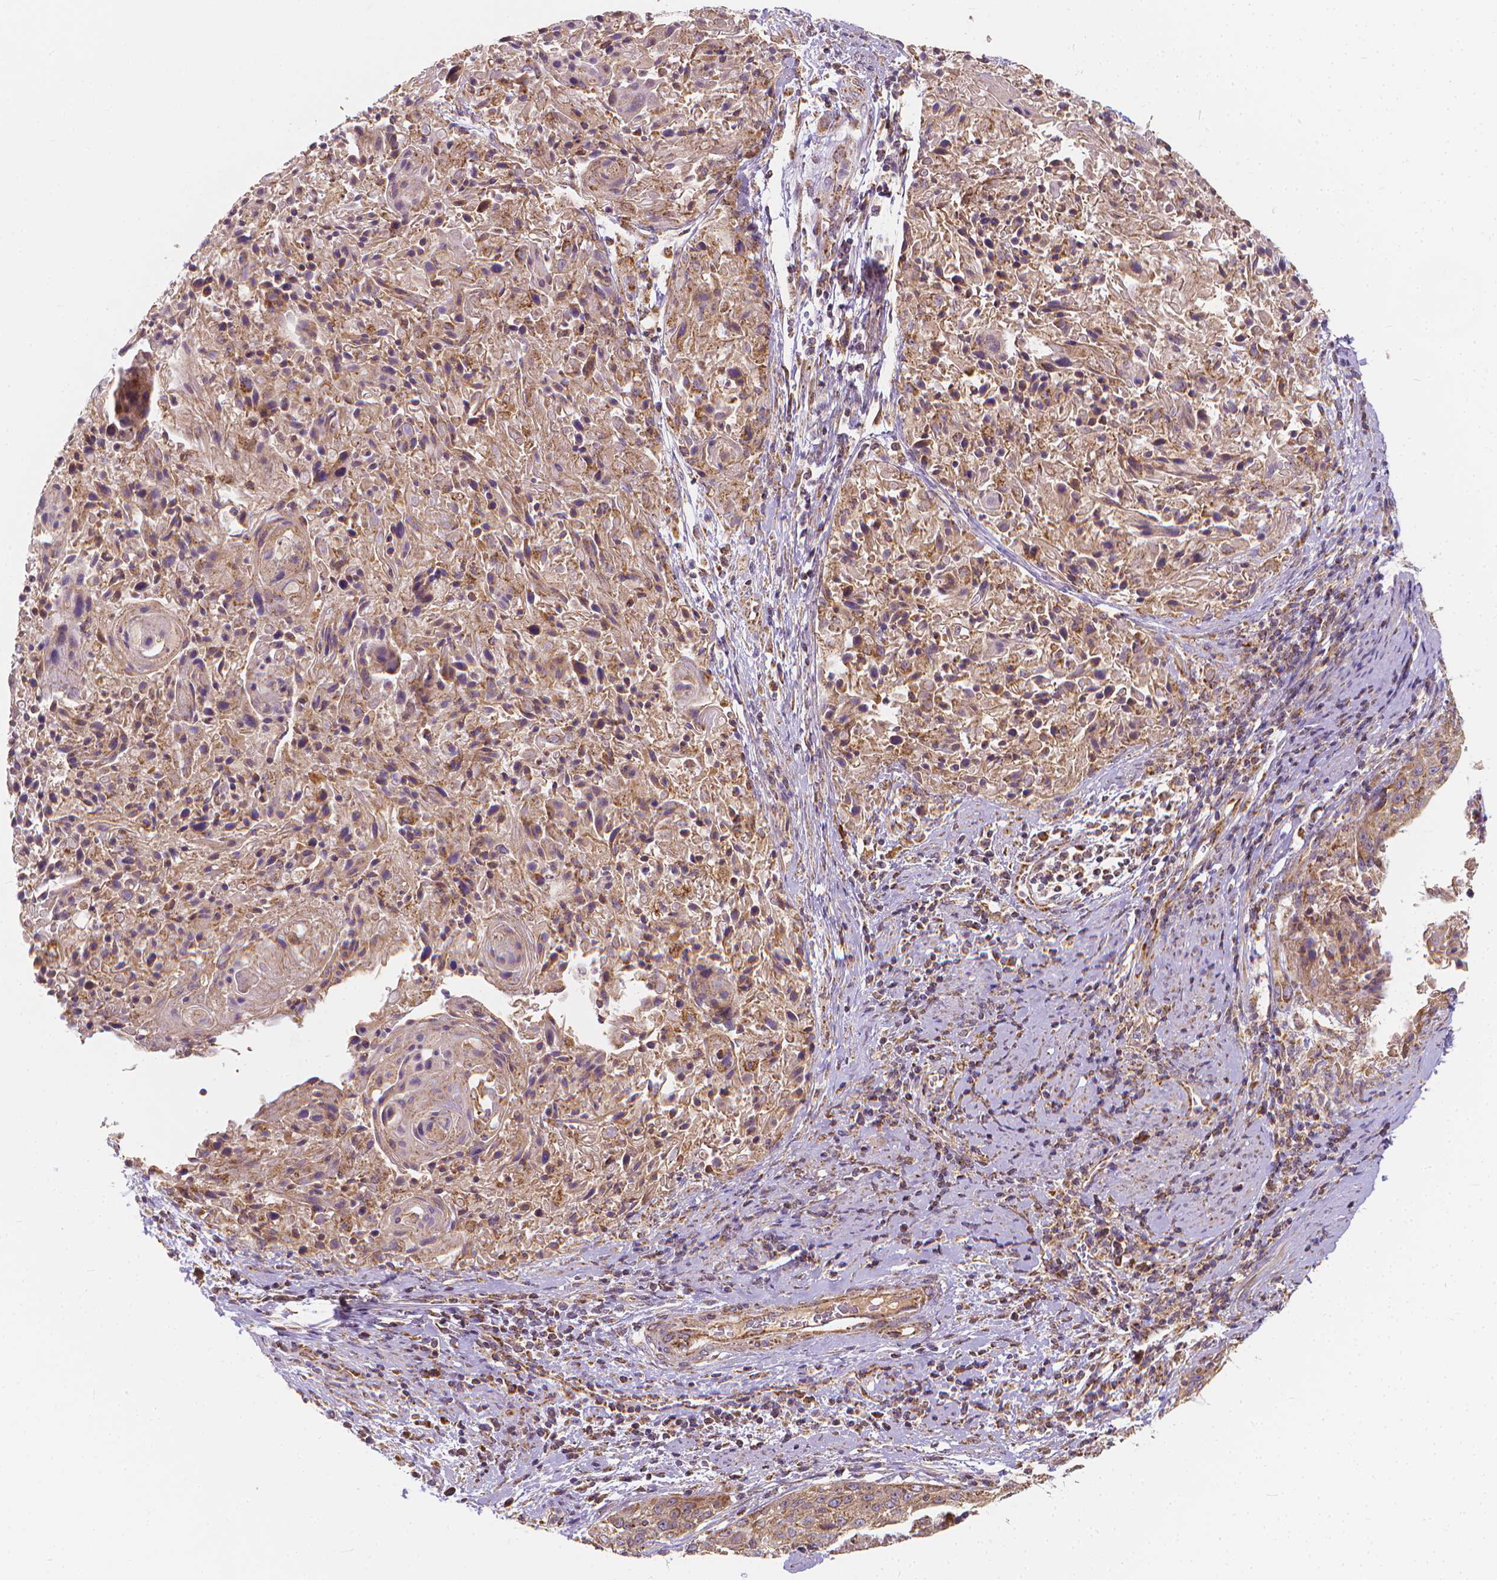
{"staining": {"intensity": "moderate", "quantity": ">75%", "location": "cytoplasmic/membranous"}, "tissue": "cervical cancer", "cell_type": "Tumor cells", "image_type": "cancer", "snomed": [{"axis": "morphology", "description": "Squamous cell carcinoma, NOS"}, {"axis": "topography", "description": "Cervix"}], "caption": "Immunohistochemistry (IHC) of squamous cell carcinoma (cervical) exhibits medium levels of moderate cytoplasmic/membranous expression in about >75% of tumor cells.", "gene": "SNCAIP", "patient": {"sex": "female", "age": 31}}